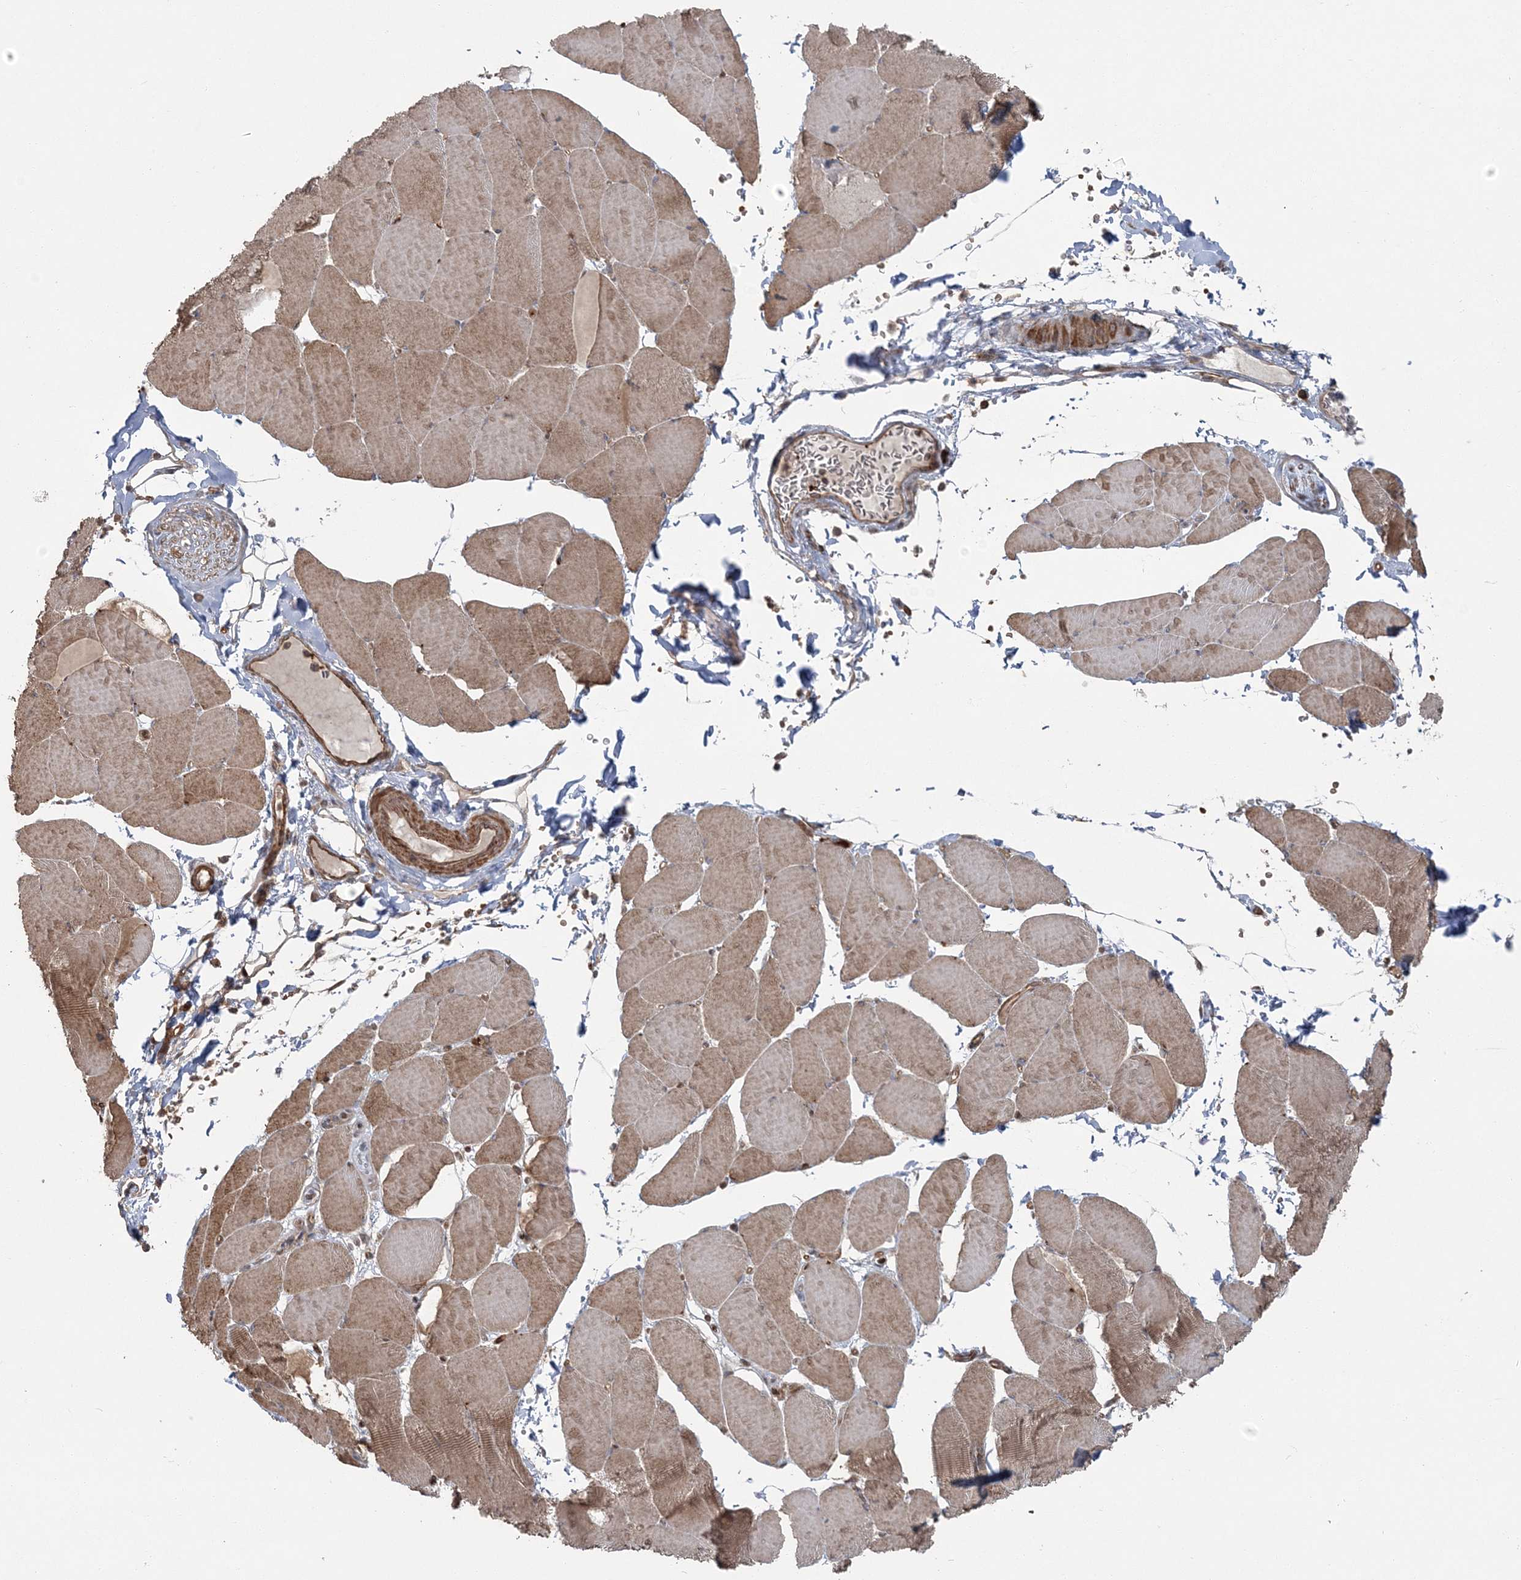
{"staining": {"intensity": "moderate", "quantity": ">75%", "location": "cytoplasmic/membranous"}, "tissue": "skeletal muscle", "cell_type": "Myocytes", "image_type": "normal", "snomed": [{"axis": "morphology", "description": "Normal tissue, NOS"}, {"axis": "topography", "description": "Skeletal muscle"}, {"axis": "topography", "description": "Head-Neck"}], "caption": "The histopathology image exhibits immunohistochemical staining of unremarkable skeletal muscle. There is moderate cytoplasmic/membranous expression is present in about >75% of myocytes. (DAB (3,3'-diaminobenzidine) IHC with brightfield microscopy, high magnification).", "gene": "RGCC", "patient": {"sex": "male", "age": 66}}